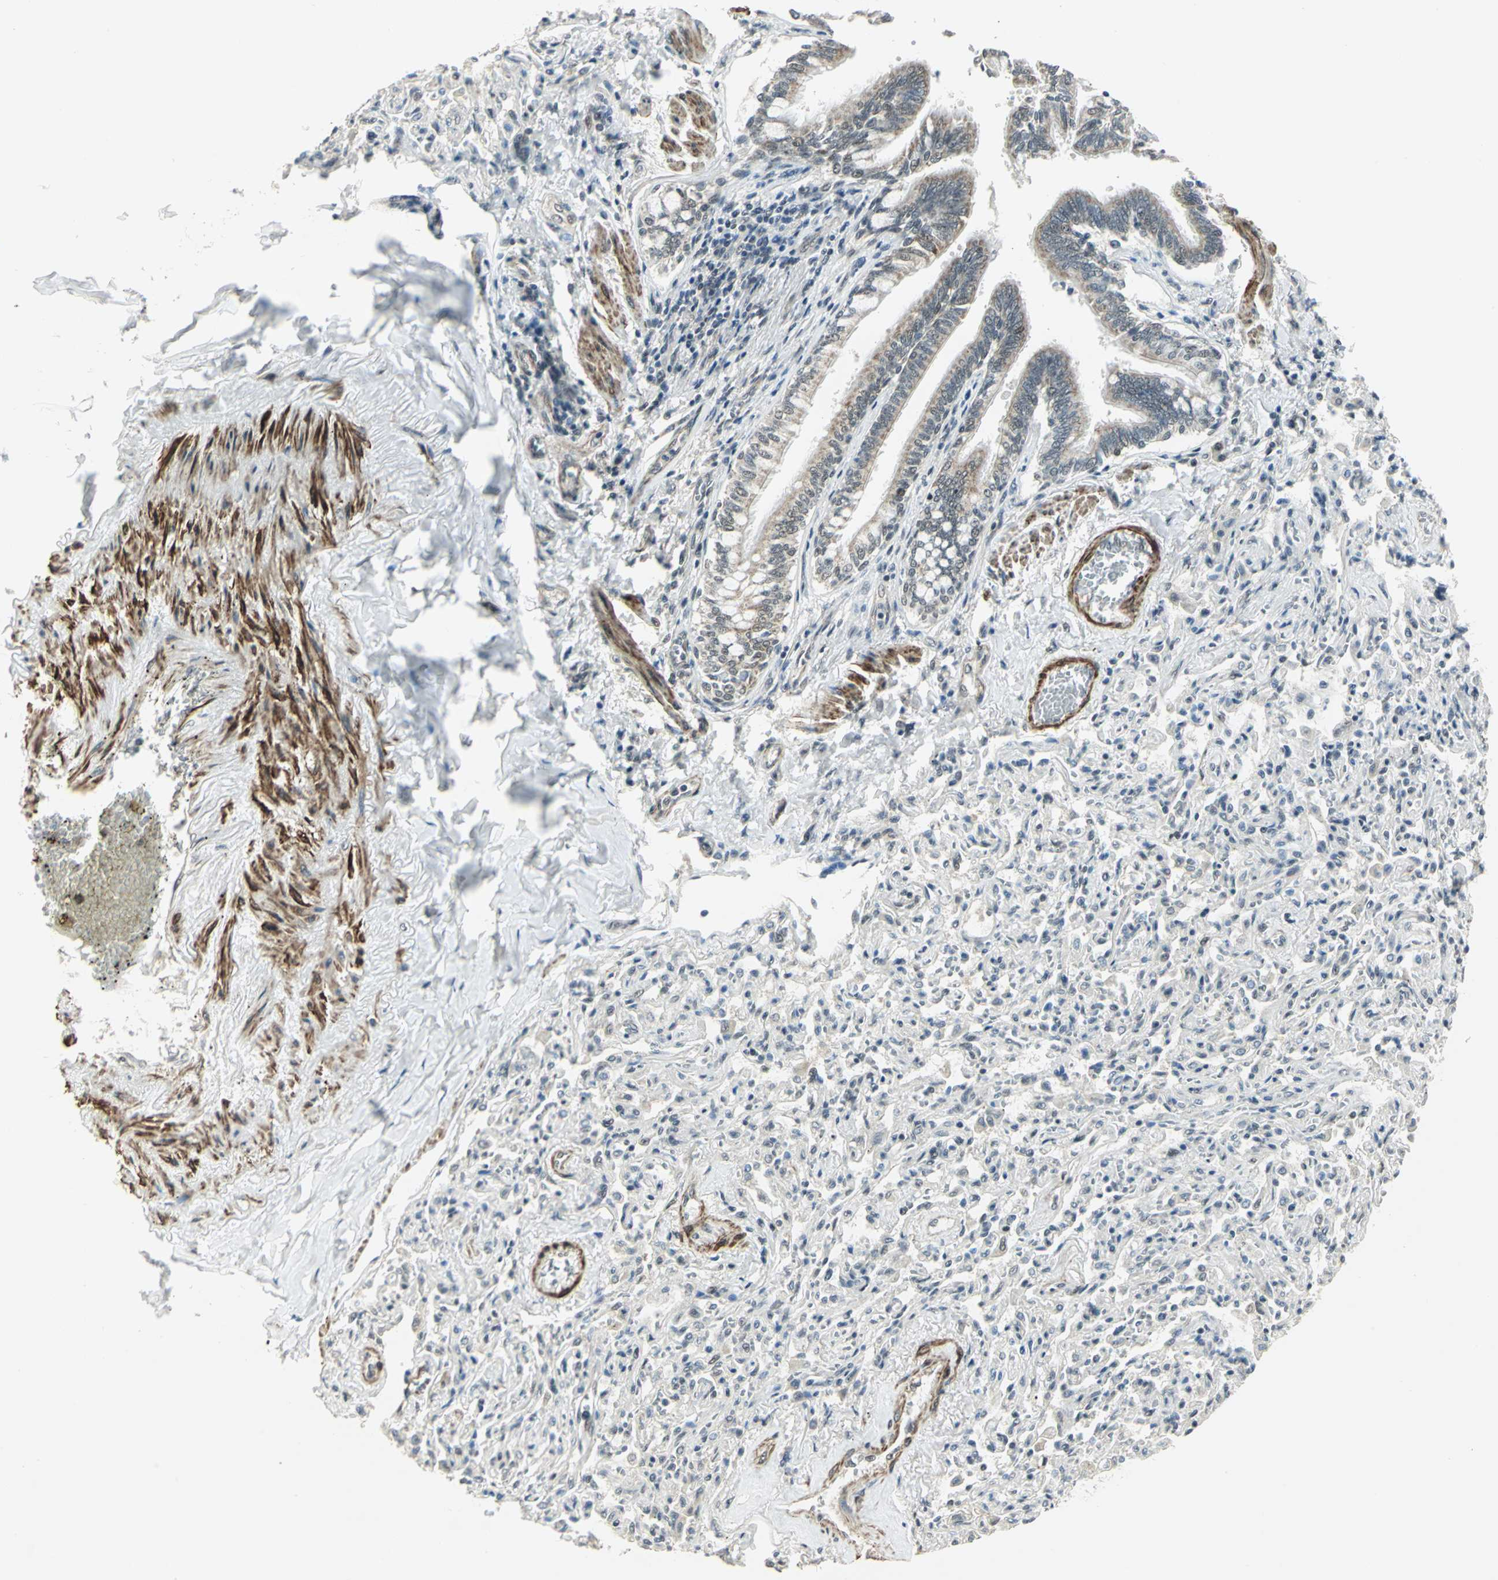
{"staining": {"intensity": "weak", "quantity": ">75%", "location": "cytoplasmic/membranous,nuclear"}, "tissue": "bronchus", "cell_type": "Respiratory epithelial cells", "image_type": "normal", "snomed": [{"axis": "morphology", "description": "Normal tissue, NOS"}, {"axis": "topography", "description": "Lung"}], "caption": "Protein staining demonstrates weak cytoplasmic/membranous,nuclear staining in about >75% of respiratory epithelial cells in unremarkable bronchus.", "gene": "MTA1", "patient": {"sex": "male", "age": 64}}